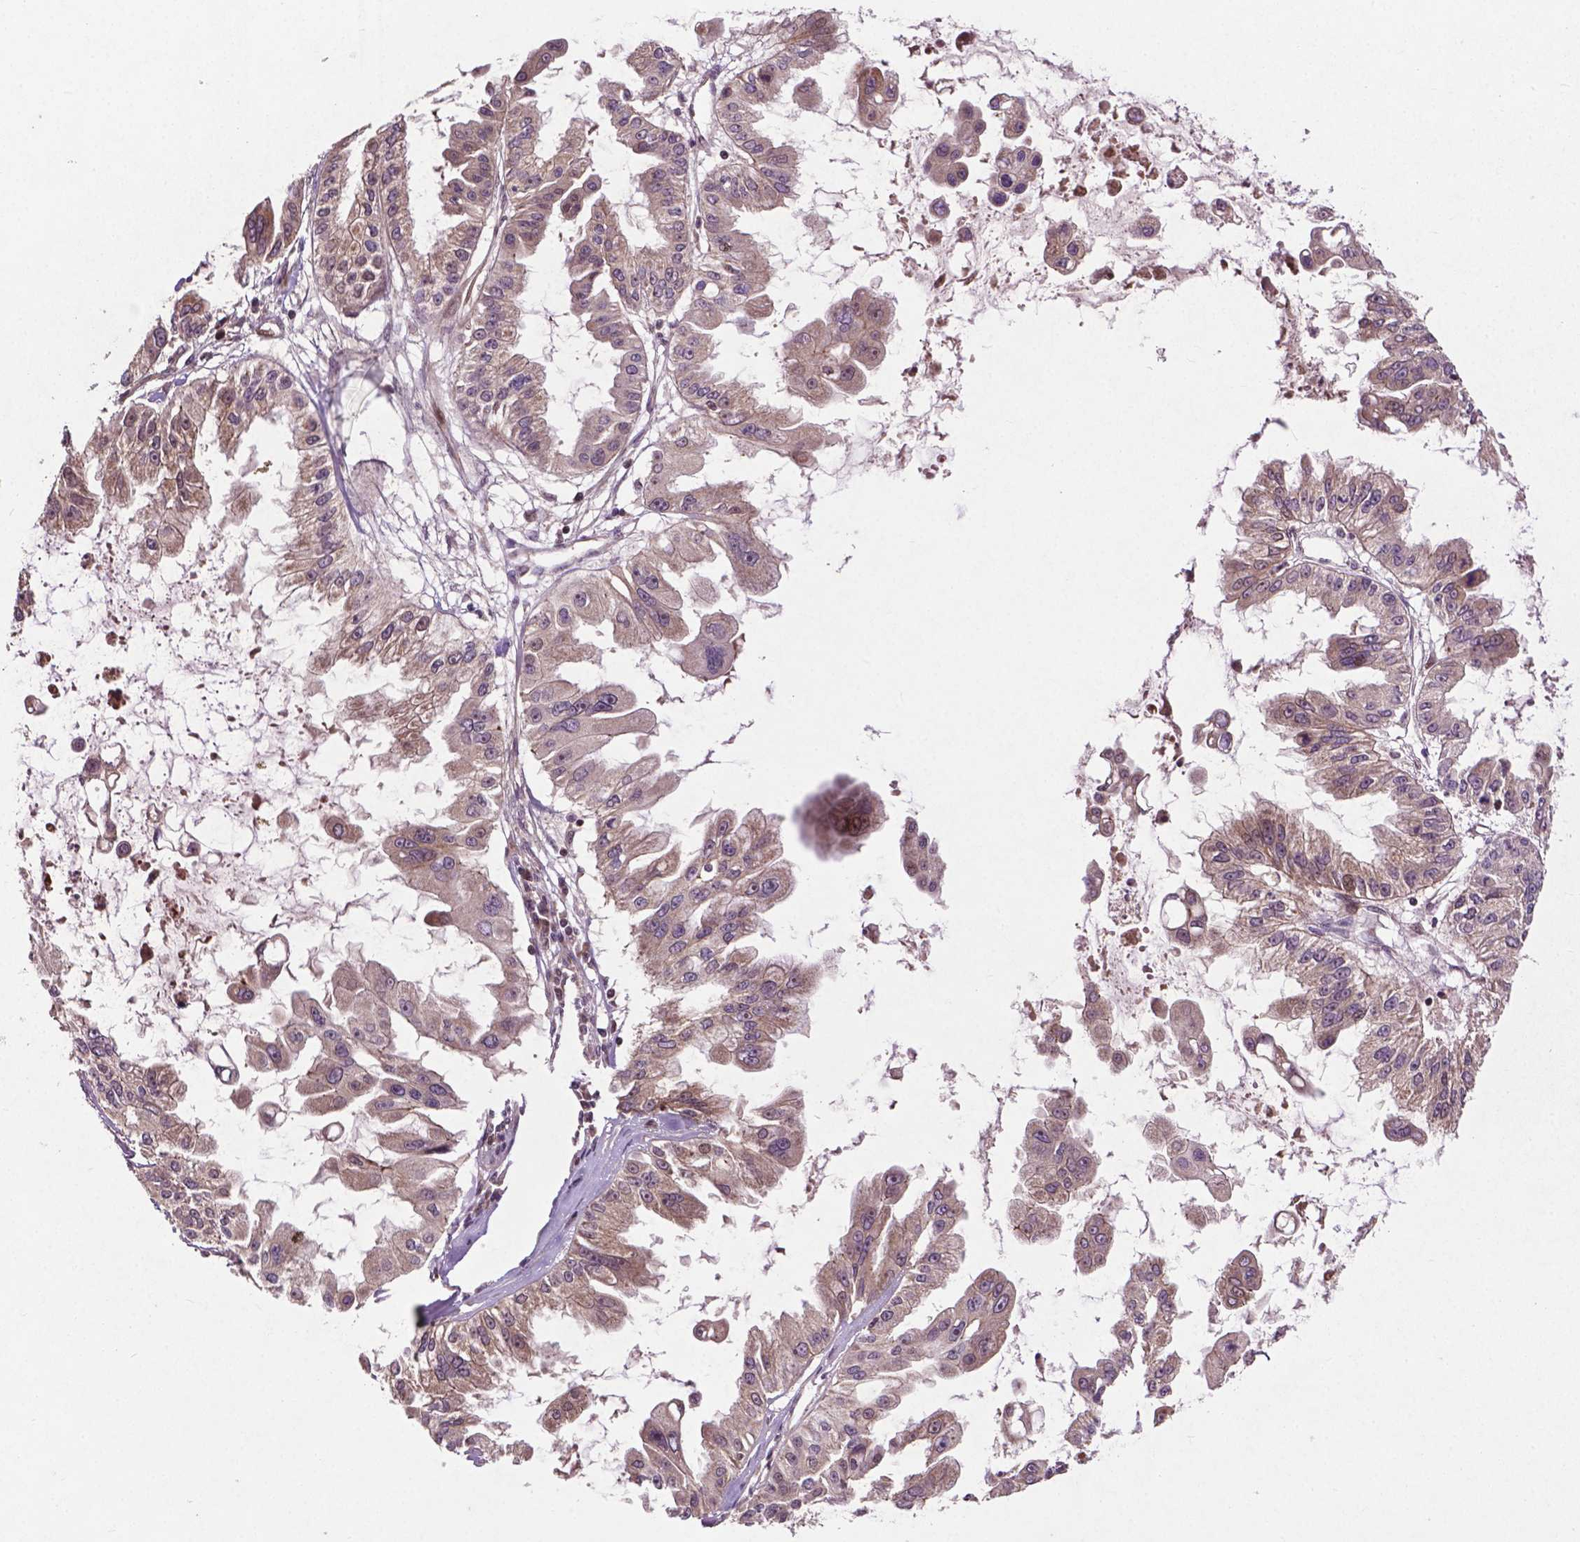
{"staining": {"intensity": "weak", "quantity": "<25%", "location": "cytoplasmic/membranous"}, "tissue": "ovarian cancer", "cell_type": "Tumor cells", "image_type": "cancer", "snomed": [{"axis": "morphology", "description": "Cystadenocarcinoma, serous, NOS"}, {"axis": "topography", "description": "Ovary"}], "caption": "The photomicrograph shows no staining of tumor cells in ovarian serous cystadenocarcinoma.", "gene": "B3GALNT2", "patient": {"sex": "female", "age": 56}}